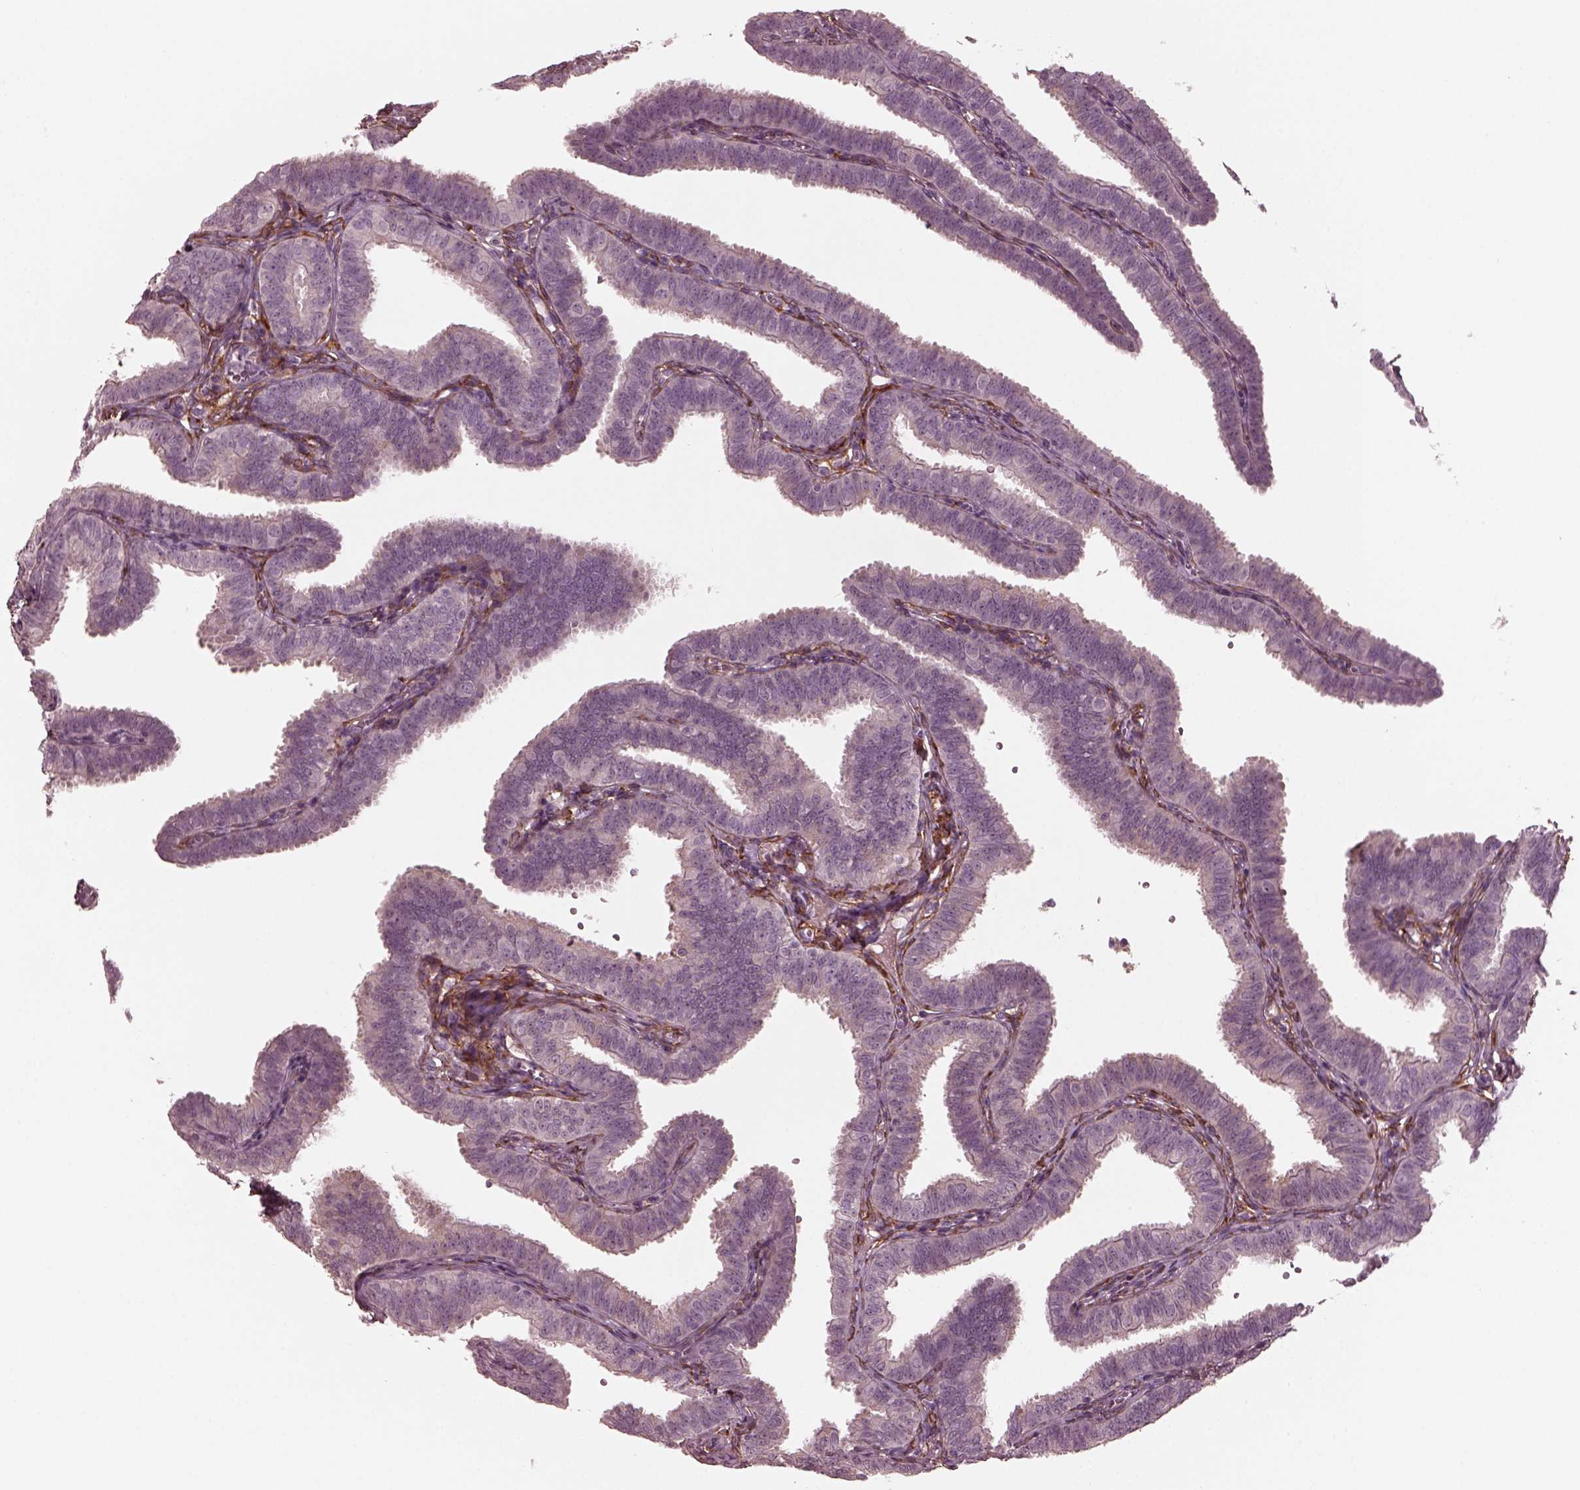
{"staining": {"intensity": "negative", "quantity": "none", "location": "none"}, "tissue": "fallopian tube", "cell_type": "Glandular cells", "image_type": "normal", "snomed": [{"axis": "morphology", "description": "Normal tissue, NOS"}, {"axis": "topography", "description": "Fallopian tube"}], "caption": "Glandular cells show no significant protein expression in normal fallopian tube.", "gene": "PORCN", "patient": {"sex": "female", "age": 25}}